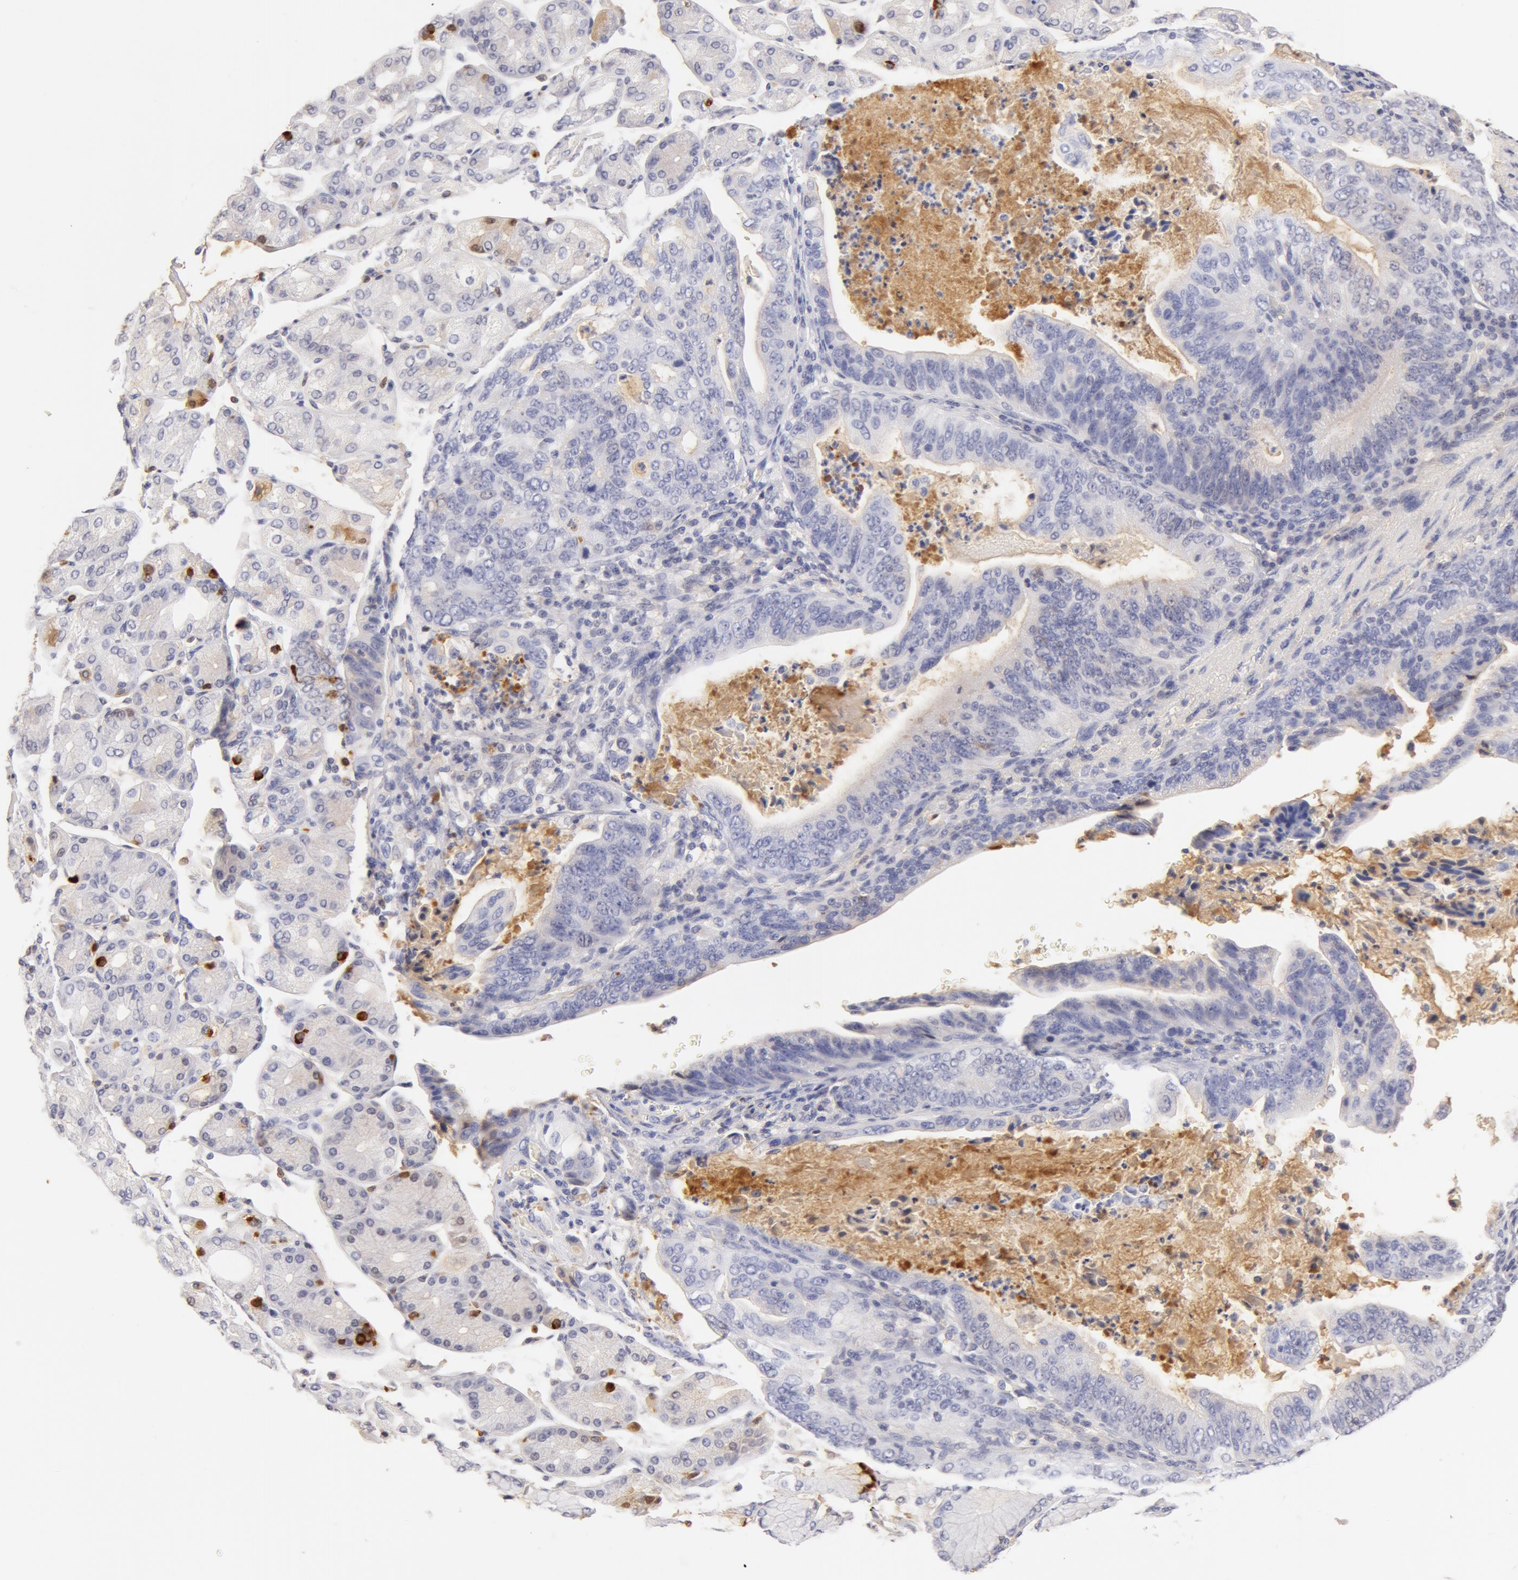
{"staining": {"intensity": "negative", "quantity": "none", "location": "none"}, "tissue": "stomach cancer", "cell_type": "Tumor cells", "image_type": "cancer", "snomed": [{"axis": "morphology", "description": "Adenocarcinoma, NOS"}, {"axis": "topography", "description": "Stomach, upper"}], "caption": "This is a micrograph of IHC staining of adenocarcinoma (stomach), which shows no positivity in tumor cells.", "gene": "GC", "patient": {"sex": "female", "age": 50}}